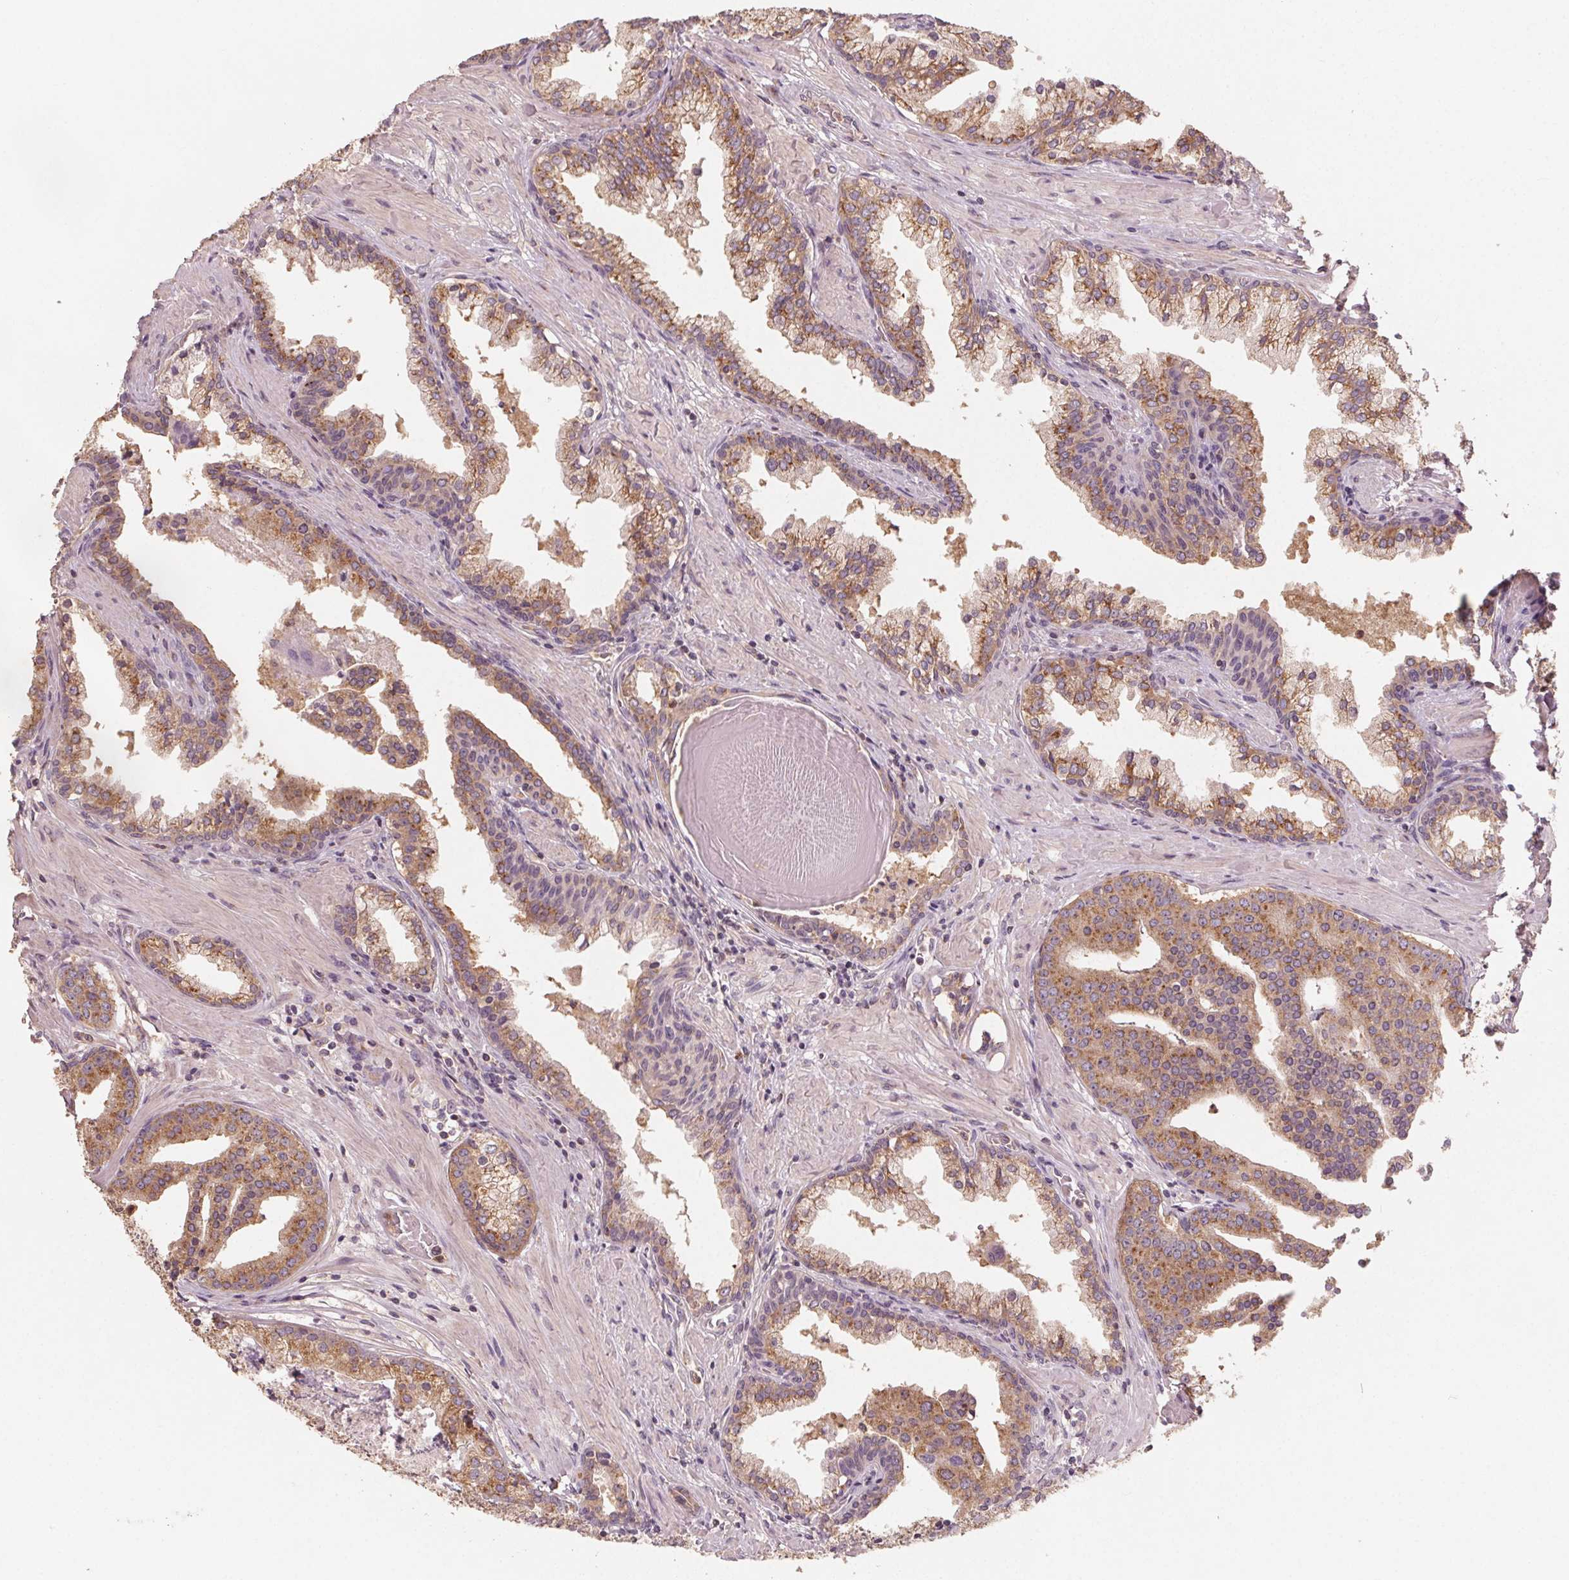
{"staining": {"intensity": "moderate", "quantity": ">75%", "location": "cytoplasmic/membranous"}, "tissue": "prostate cancer", "cell_type": "Tumor cells", "image_type": "cancer", "snomed": [{"axis": "morphology", "description": "Adenocarcinoma, NOS"}, {"axis": "topography", "description": "Prostate and seminal vesicle, NOS"}, {"axis": "topography", "description": "Prostate"}], "caption": "Human prostate cancer stained with a protein marker exhibits moderate staining in tumor cells.", "gene": "AP1S1", "patient": {"sex": "male", "age": 44}}